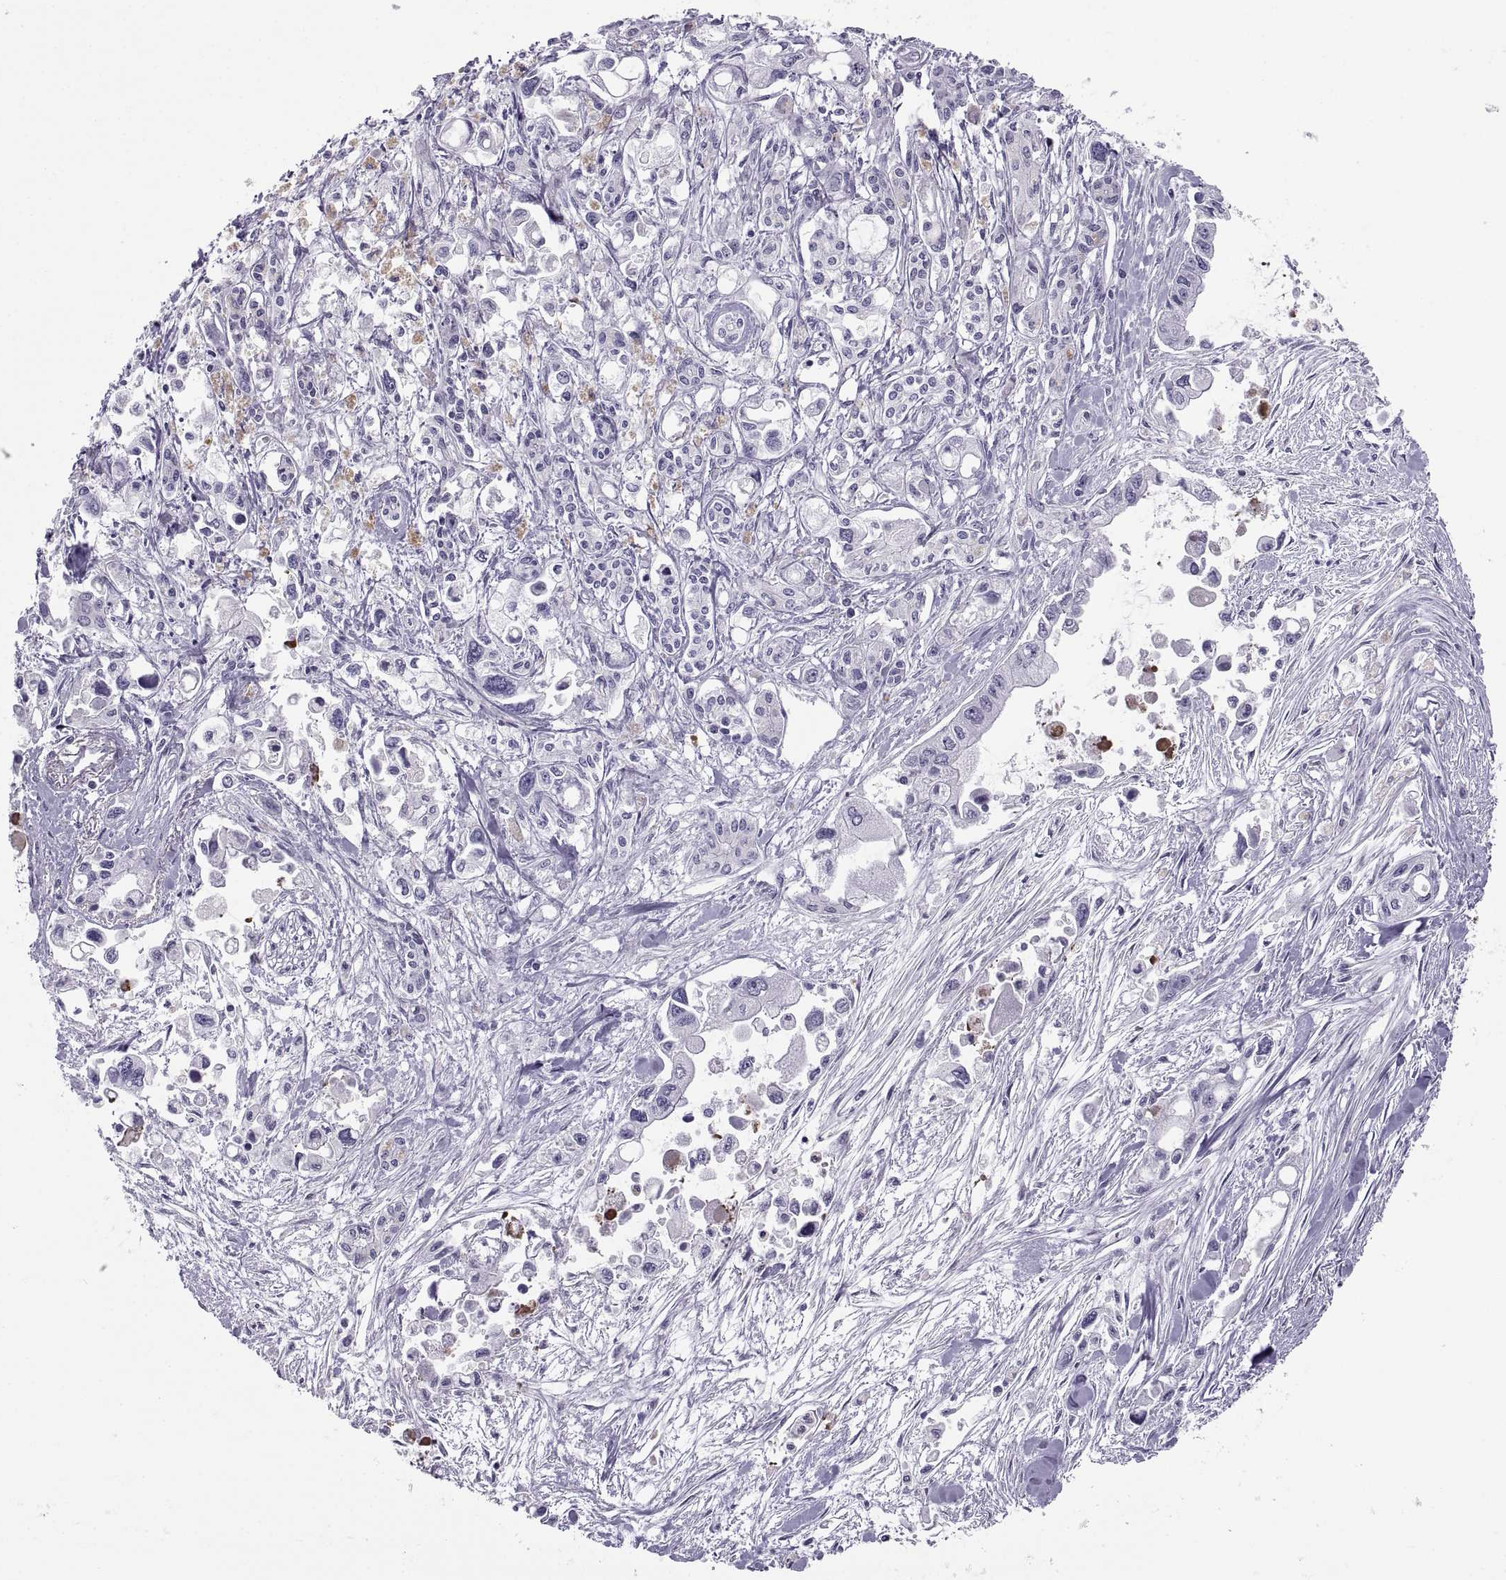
{"staining": {"intensity": "negative", "quantity": "none", "location": "none"}, "tissue": "pancreatic cancer", "cell_type": "Tumor cells", "image_type": "cancer", "snomed": [{"axis": "morphology", "description": "Adenocarcinoma, NOS"}, {"axis": "topography", "description": "Pancreas"}], "caption": "Pancreatic cancer was stained to show a protein in brown. There is no significant expression in tumor cells.", "gene": "C3orf22", "patient": {"sex": "female", "age": 61}}